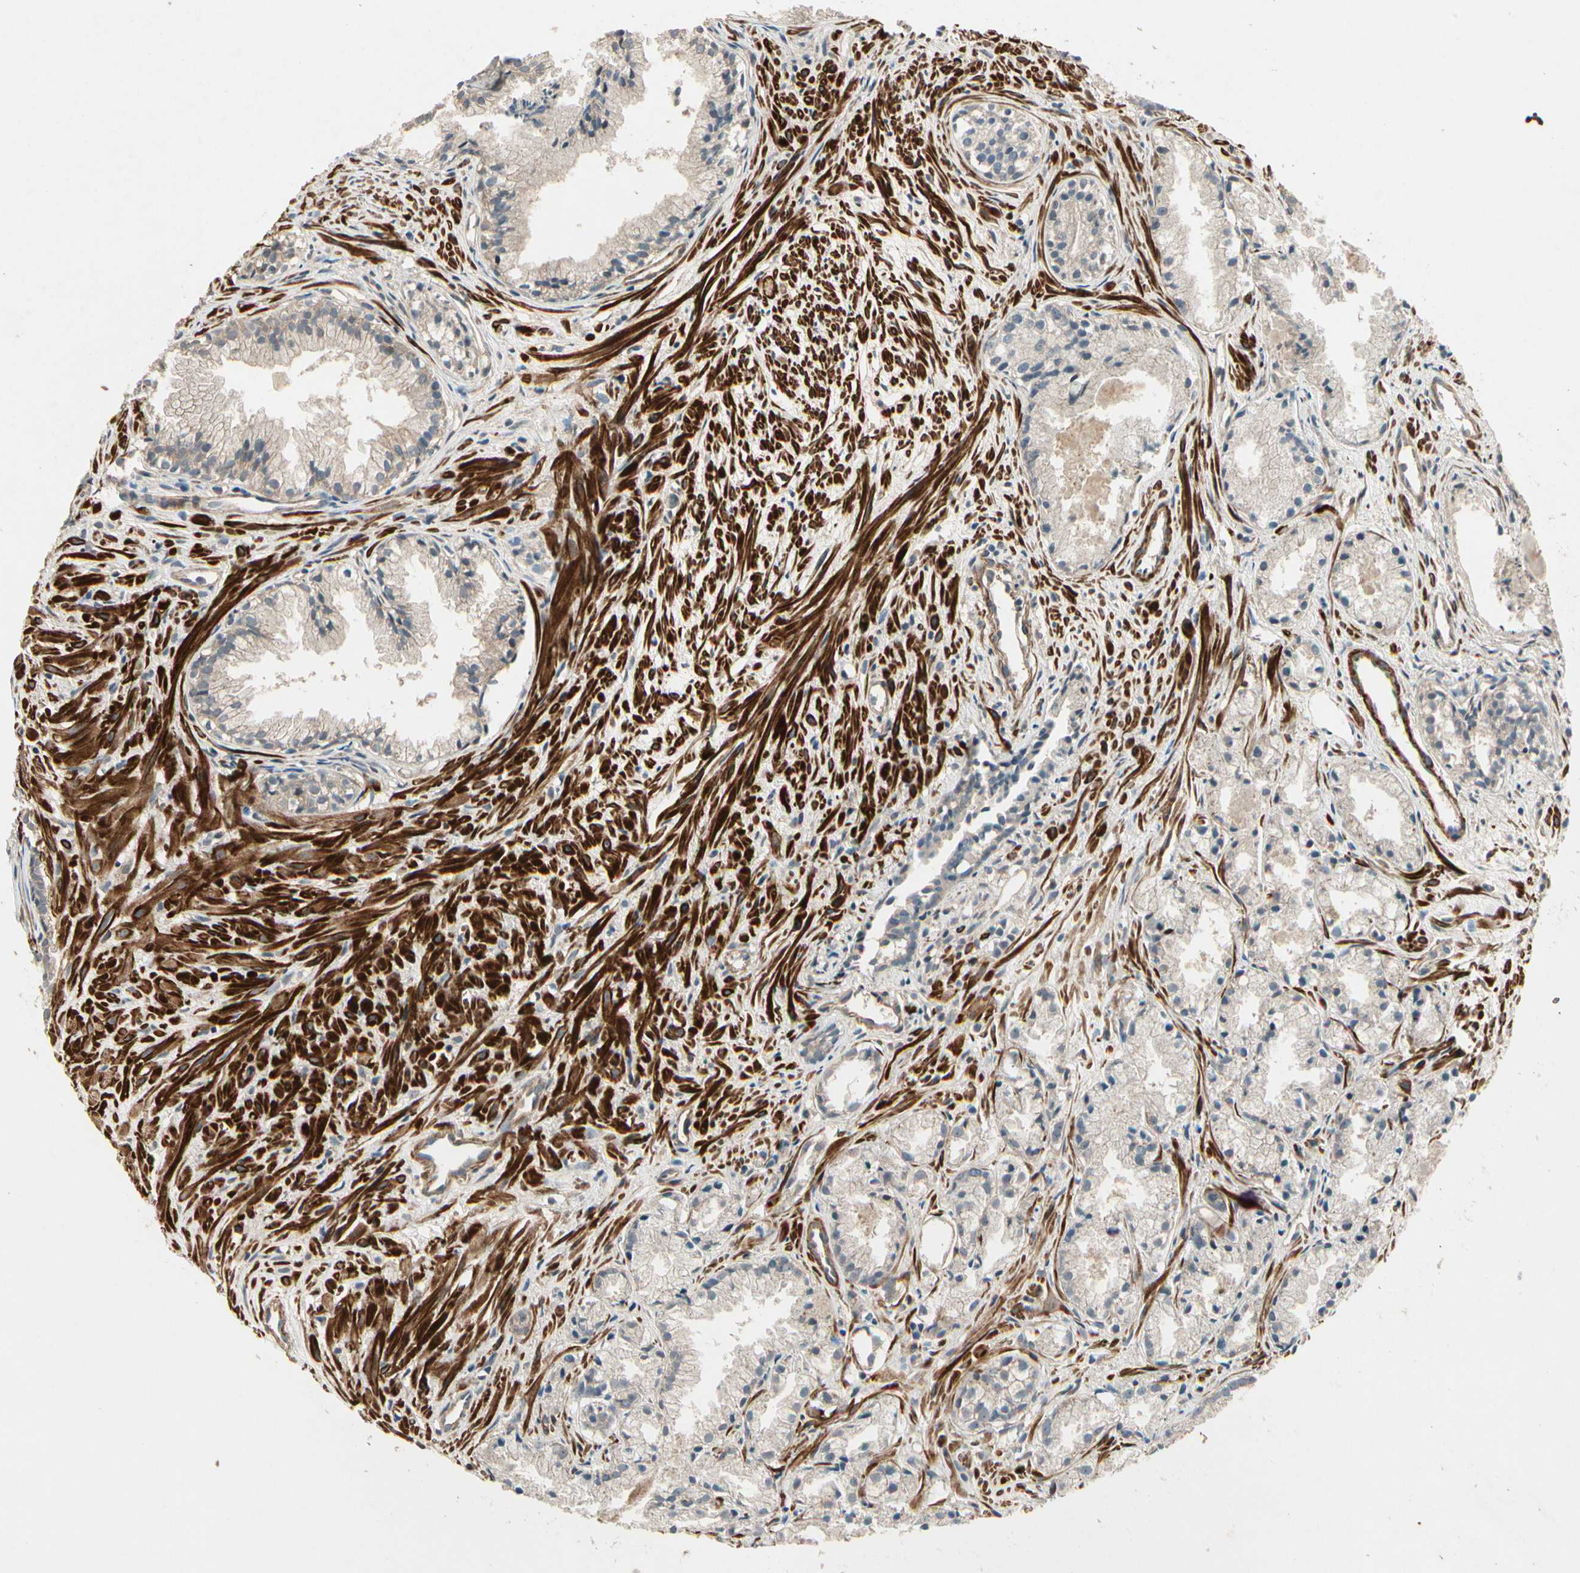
{"staining": {"intensity": "negative", "quantity": "none", "location": "none"}, "tissue": "prostate cancer", "cell_type": "Tumor cells", "image_type": "cancer", "snomed": [{"axis": "morphology", "description": "Adenocarcinoma, Low grade"}, {"axis": "topography", "description": "Prostate"}], "caption": "High power microscopy micrograph of an immunohistochemistry (IHC) image of prostate low-grade adenocarcinoma, revealing no significant positivity in tumor cells.", "gene": "ACVR1", "patient": {"sex": "male", "age": 72}}